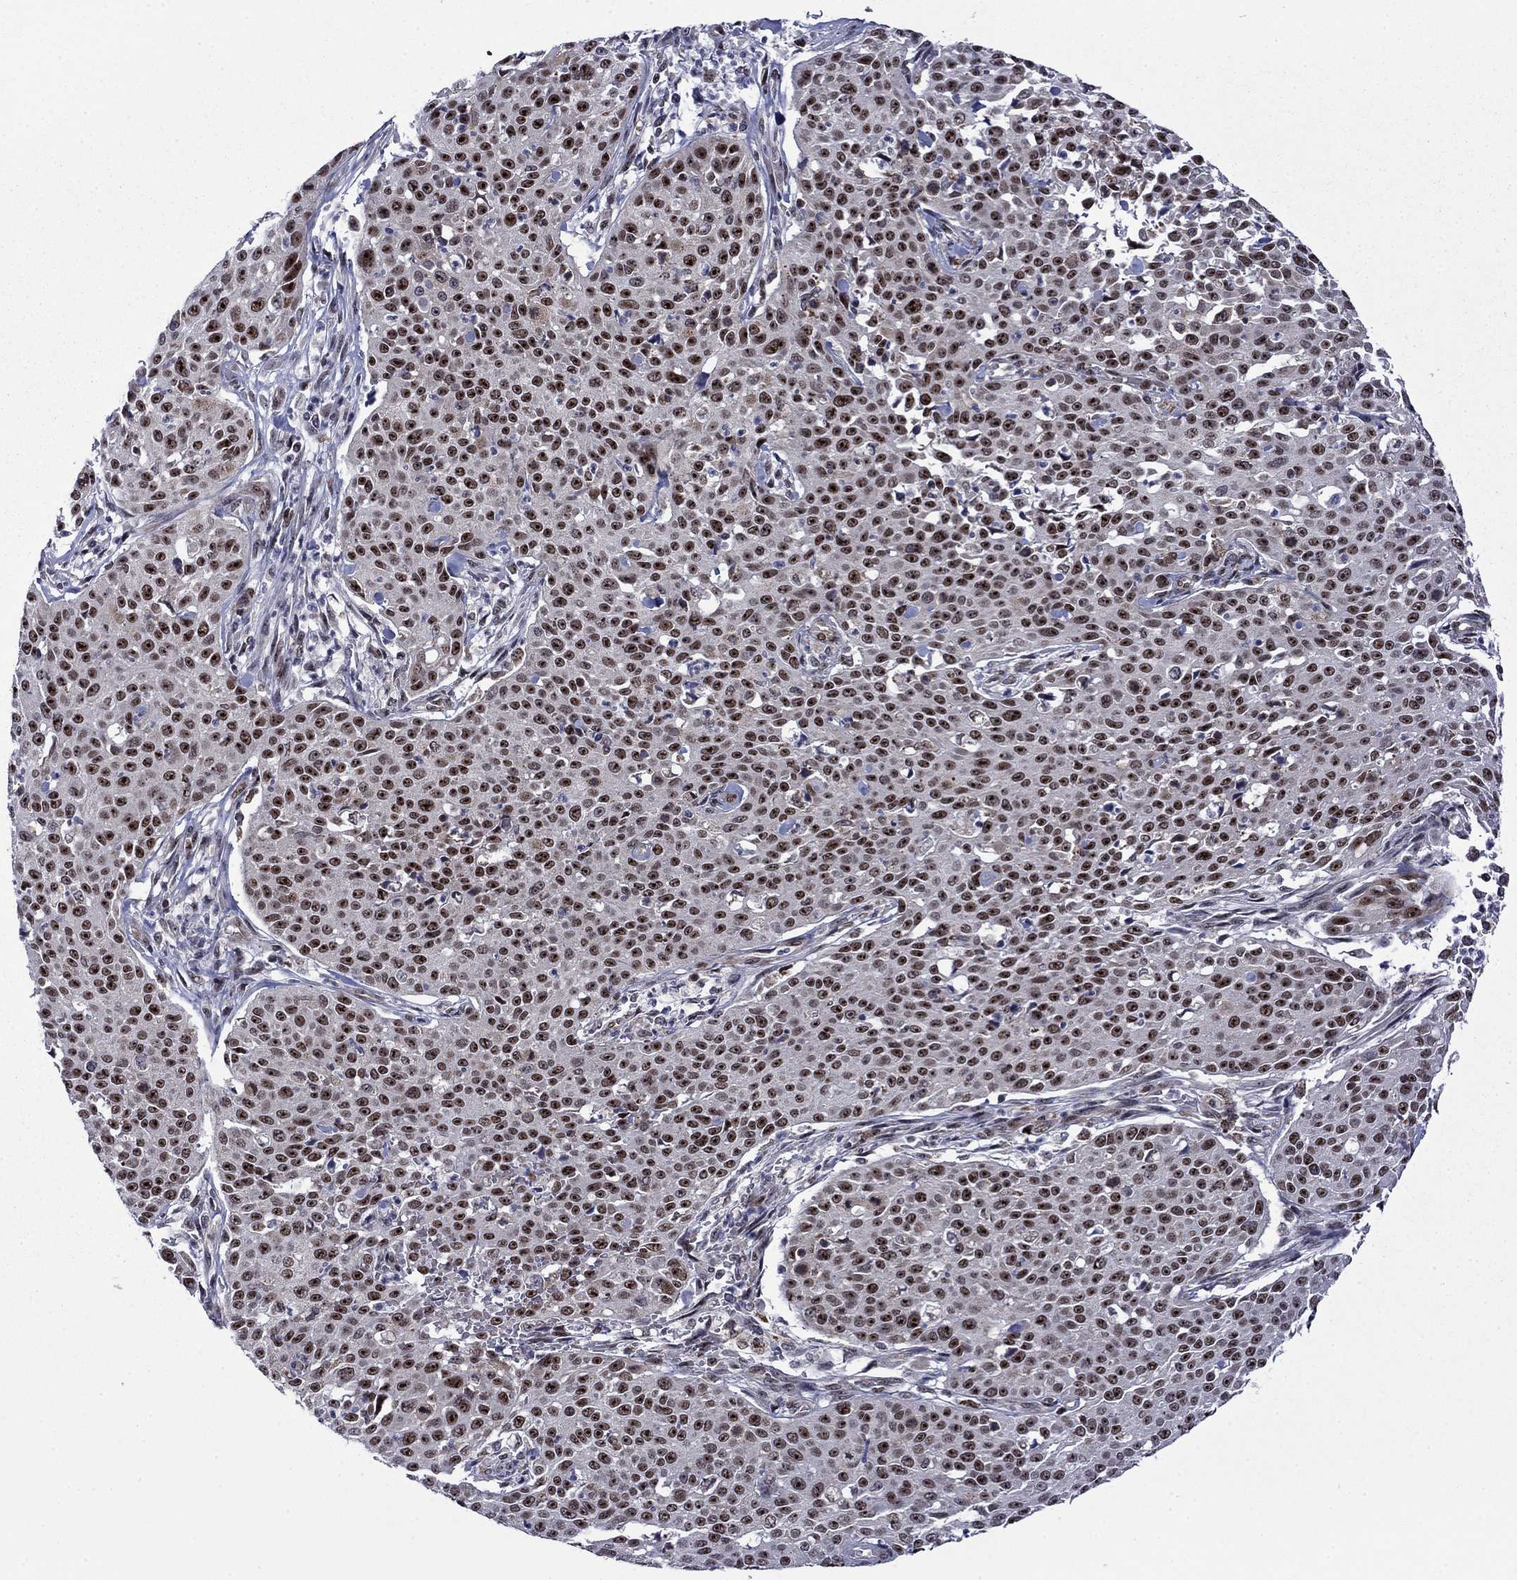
{"staining": {"intensity": "moderate", "quantity": ">75%", "location": "nuclear"}, "tissue": "cervical cancer", "cell_type": "Tumor cells", "image_type": "cancer", "snomed": [{"axis": "morphology", "description": "Squamous cell carcinoma, NOS"}, {"axis": "topography", "description": "Cervix"}], "caption": "Approximately >75% of tumor cells in human cervical cancer (squamous cell carcinoma) display moderate nuclear protein positivity as visualized by brown immunohistochemical staining.", "gene": "SURF2", "patient": {"sex": "female", "age": 26}}